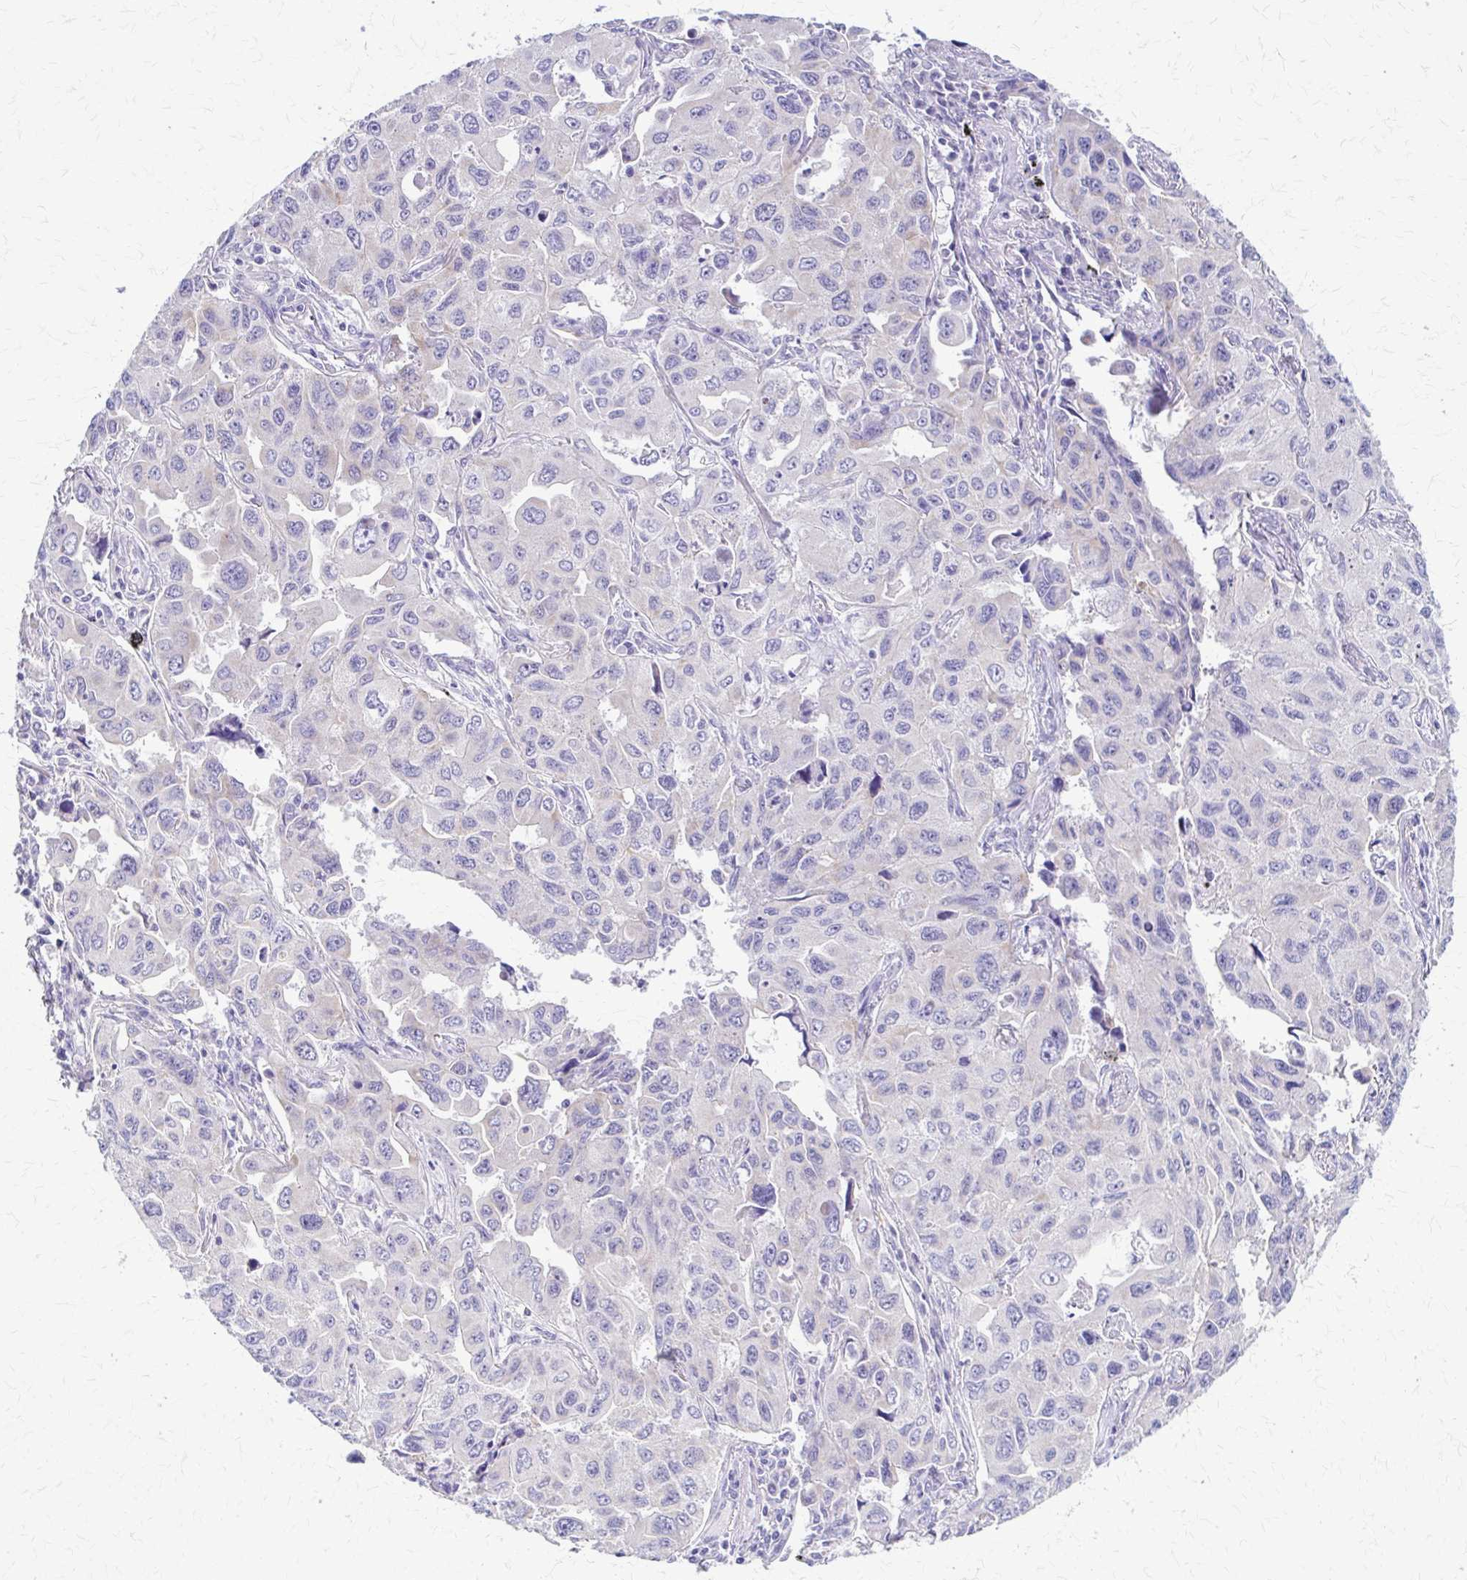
{"staining": {"intensity": "negative", "quantity": "none", "location": "none"}, "tissue": "lung cancer", "cell_type": "Tumor cells", "image_type": "cancer", "snomed": [{"axis": "morphology", "description": "Adenocarcinoma, NOS"}, {"axis": "topography", "description": "Lung"}], "caption": "Lung cancer was stained to show a protein in brown. There is no significant expression in tumor cells.", "gene": "SAMD13", "patient": {"sex": "male", "age": 64}}